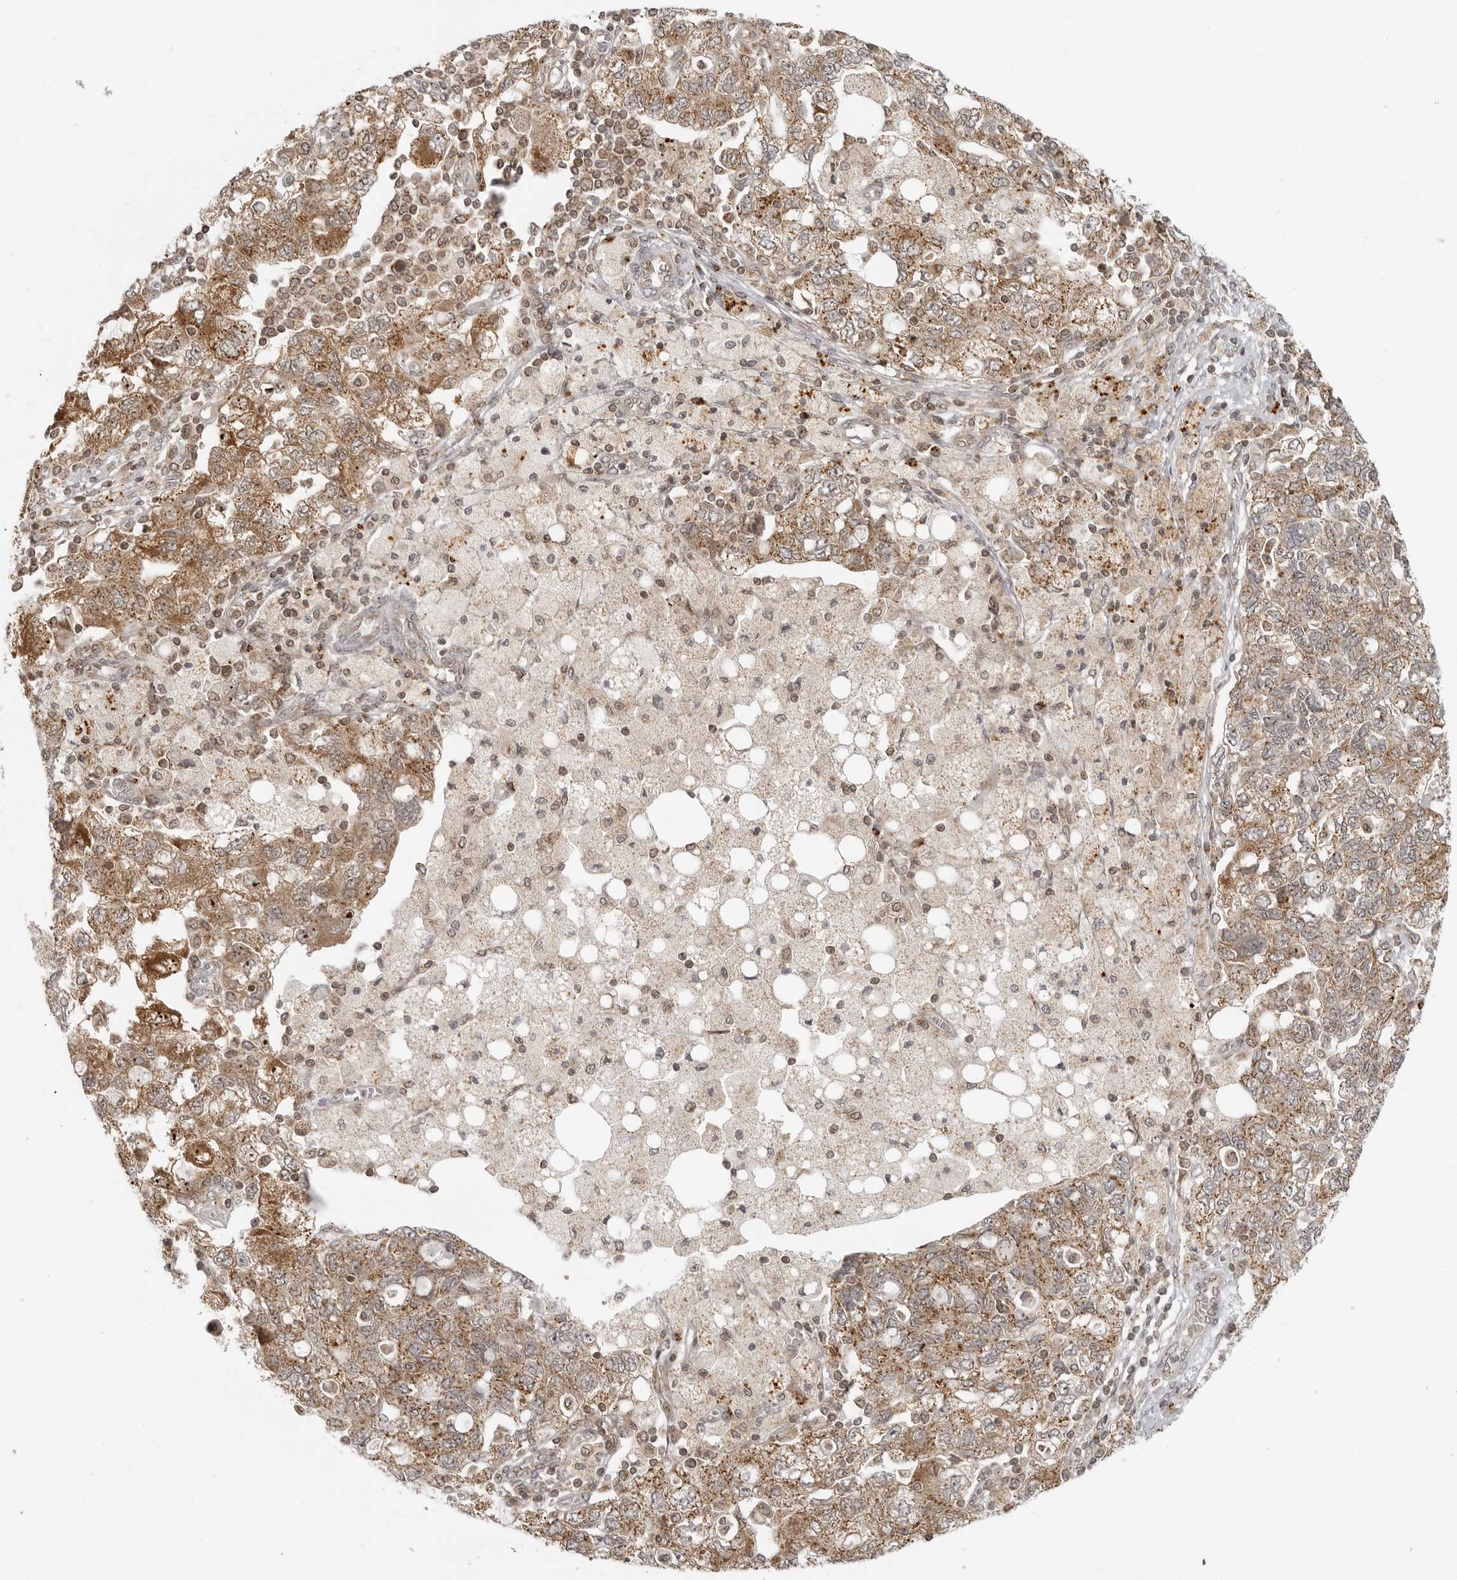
{"staining": {"intensity": "moderate", "quantity": ">75%", "location": "cytoplasmic/membranous"}, "tissue": "ovarian cancer", "cell_type": "Tumor cells", "image_type": "cancer", "snomed": [{"axis": "morphology", "description": "Carcinoma, NOS"}, {"axis": "morphology", "description": "Cystadenocarcinoma, serous, NOS"}, {"axis": "topography", "description": "Ovary"}], "caption": "High-magnification brightfield microscopy of ovarian cancer (serous cystadenocarcinoma) stained with DAB (3,3'-diaminobenzidine) (brown) and counterstained with hematoxylin (blue). tumor cells exhibit moderate cytoplasmic/membranous staining is identified in approximately>75% of cells. Using DAB (brown) and hematoxylin (blue) stains, captured at high magnification using brightfield microscopy.", "gene": "COPA", "patient": {"sex": "female", "age": 69}}